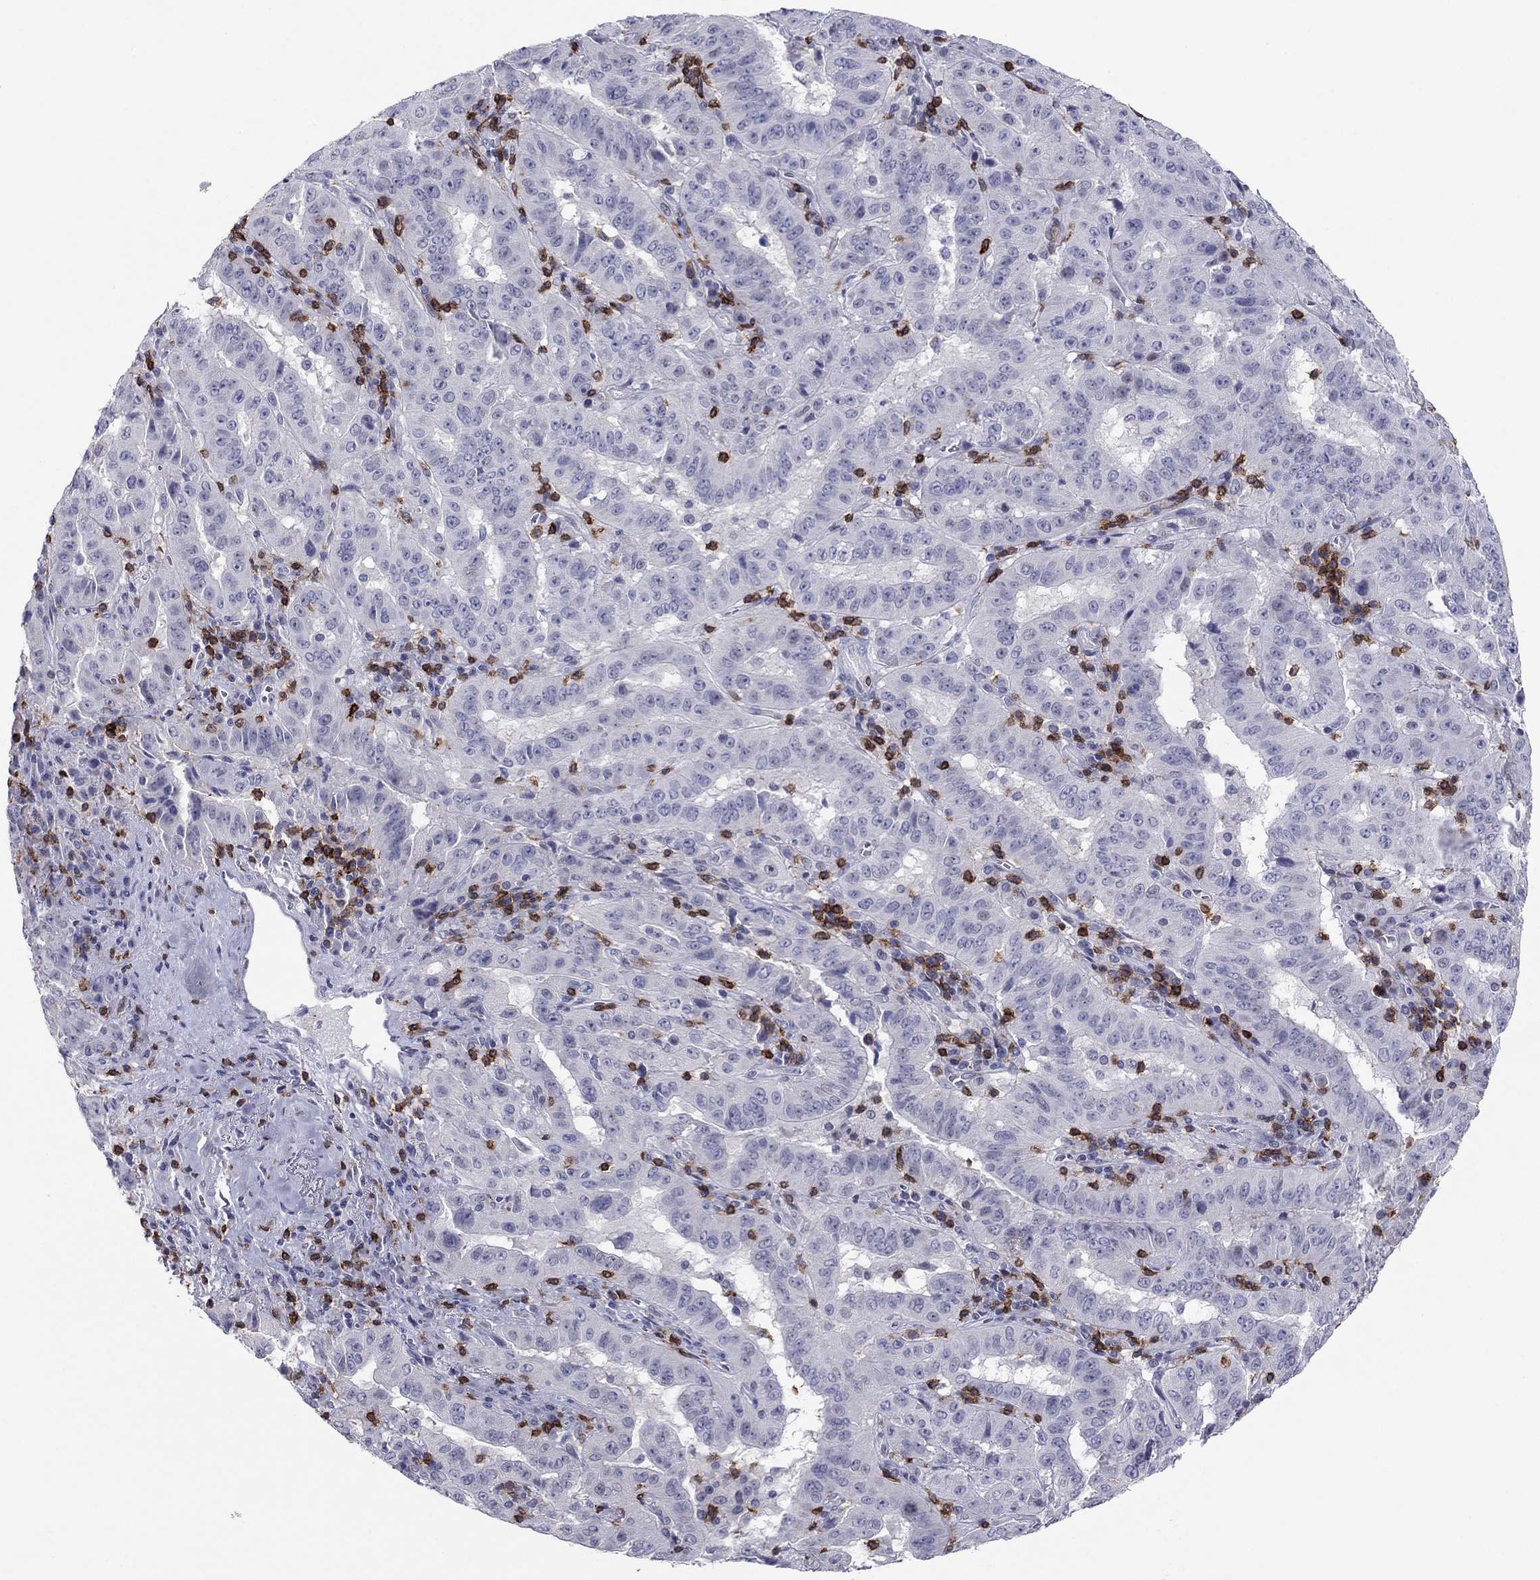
{"staining": {"intensity": "negative", "quantity": "none", "location": "none"}, "tissue": "pancreatic cancer", "cell_type": "Tumor cells", "image_type": "cancer", "snomed": [{"axis": "morphology", "description": "Adenocarcinoma, NOS"}, {"axis": "topography", "description": "Pancreas"}], "caption": "DAB (3,3'-diaminobenzidine) immunohistochemical staining of pancreatic cancer reveals no significant staining in tumor cells.", "gene": "ITGAE", "patient": {"sex": "male", "age": 63}}